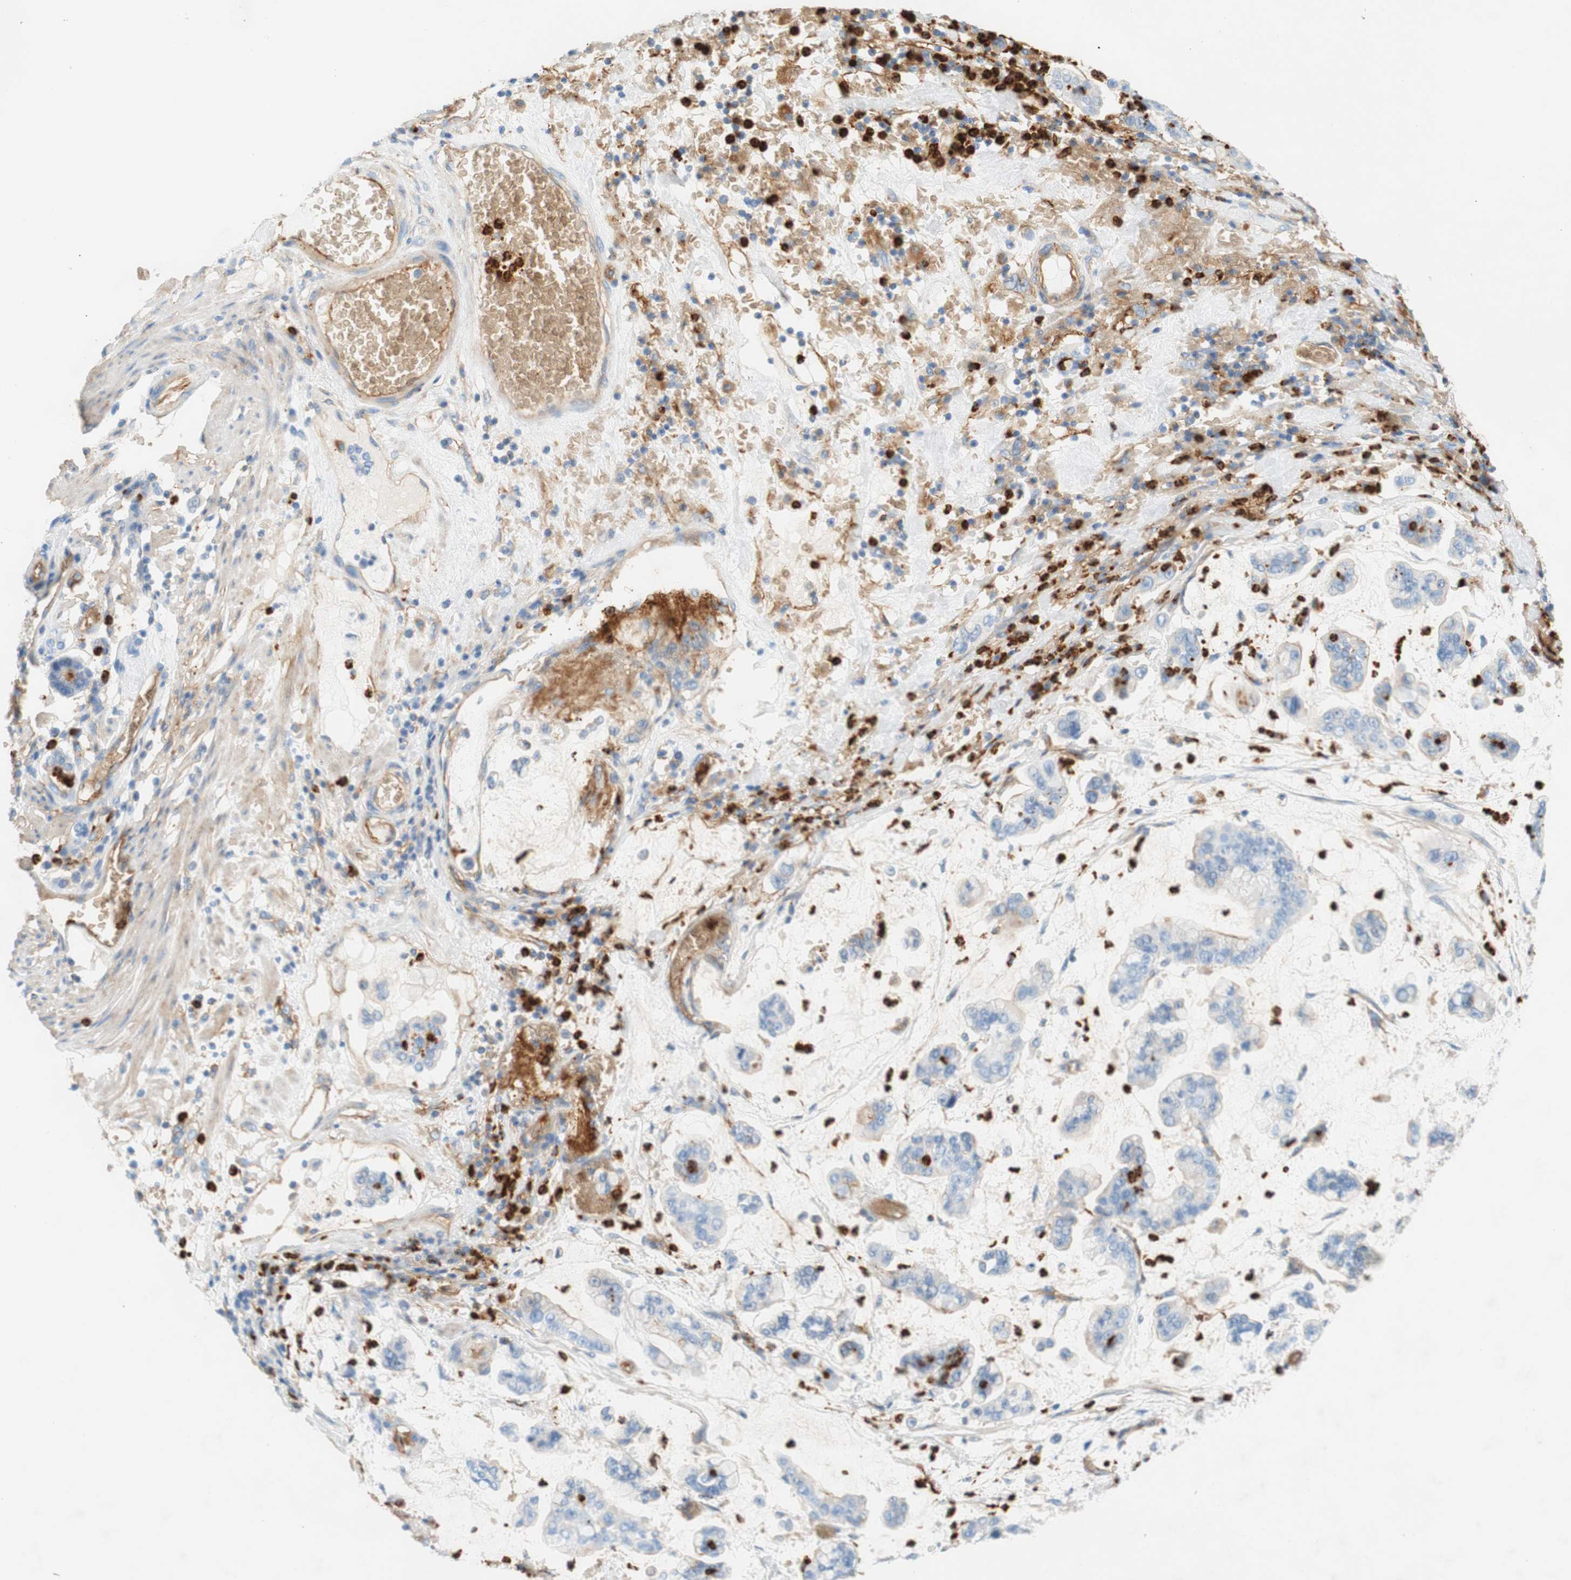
{"staining": {"intensity": "negative", "quantity": "none", "location": "none"}, "tissue": "stomach cancer", "cell_type": "Tumor cells", "image_type": "cancer", "snomed": [{"axis": "morphology", "description": "Normal tissue, NOS"}, {"axis": "morphology", "description": "Adenocarcinoma, NOS"}, {"axis": "topography", "description": "Stomach, upper"}, {"axis": "topography", "description": "Stomach"}], "caption": "Immunohistochemical staining of stomach cancer reveals no significant expression in tumor cells.", "gene": "STOM", "patient": {"sex": "male", "age": 76}}